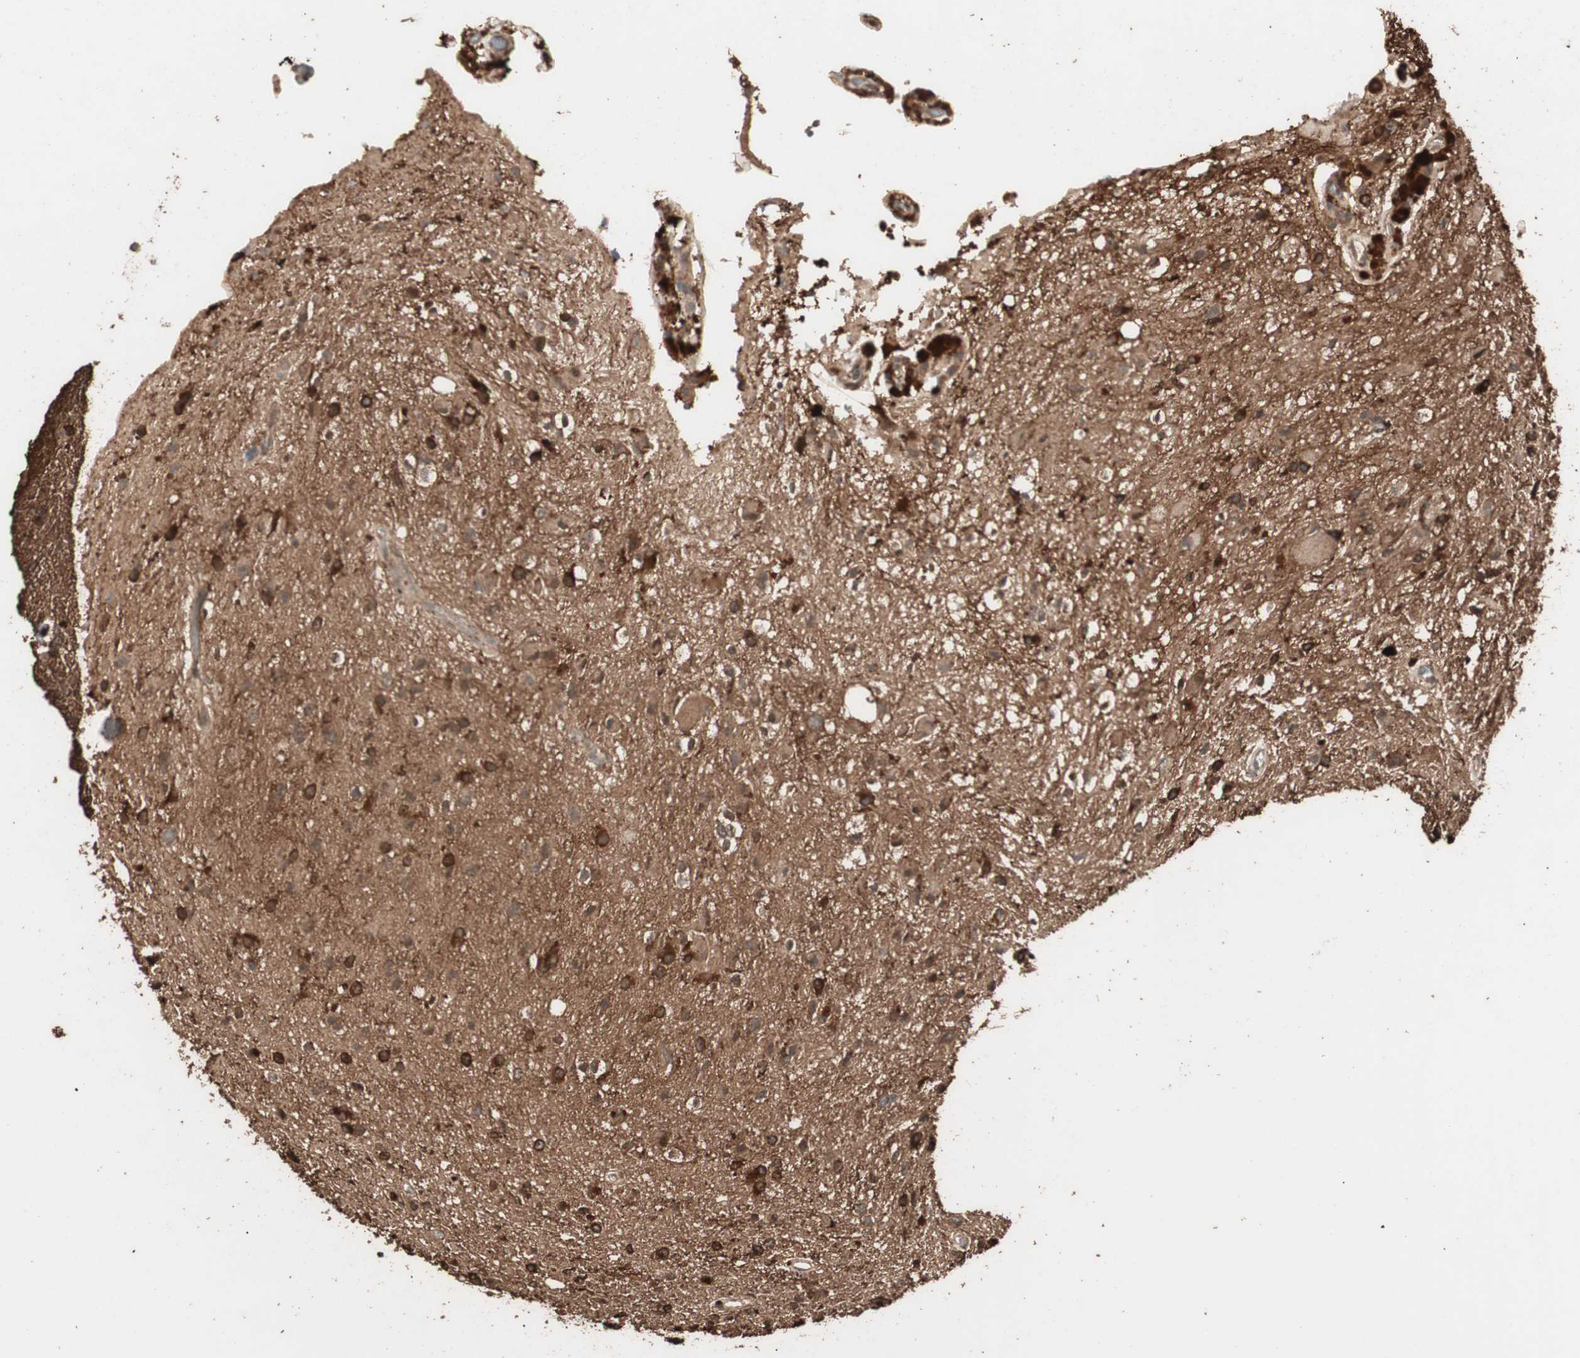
{"staining": {"intensity": "strong", "quantity": ">75%", "location": "cytoplasmic/membranous"}, "tissue": "glioma", "cell_type": "Tumor cells", "image_type": "cancer", "snomed": [{"axis": "morphology", "description": "Glioma, malignant, High grade"}, {"axis": "topography", "description": "Brain"}], "caption": "High-grade glioma (malignant) stained with a protein marker exhibits strong staining in tumor cells.", "gene": "CCN4", "patient": {"sex": "male", "age": 47}}